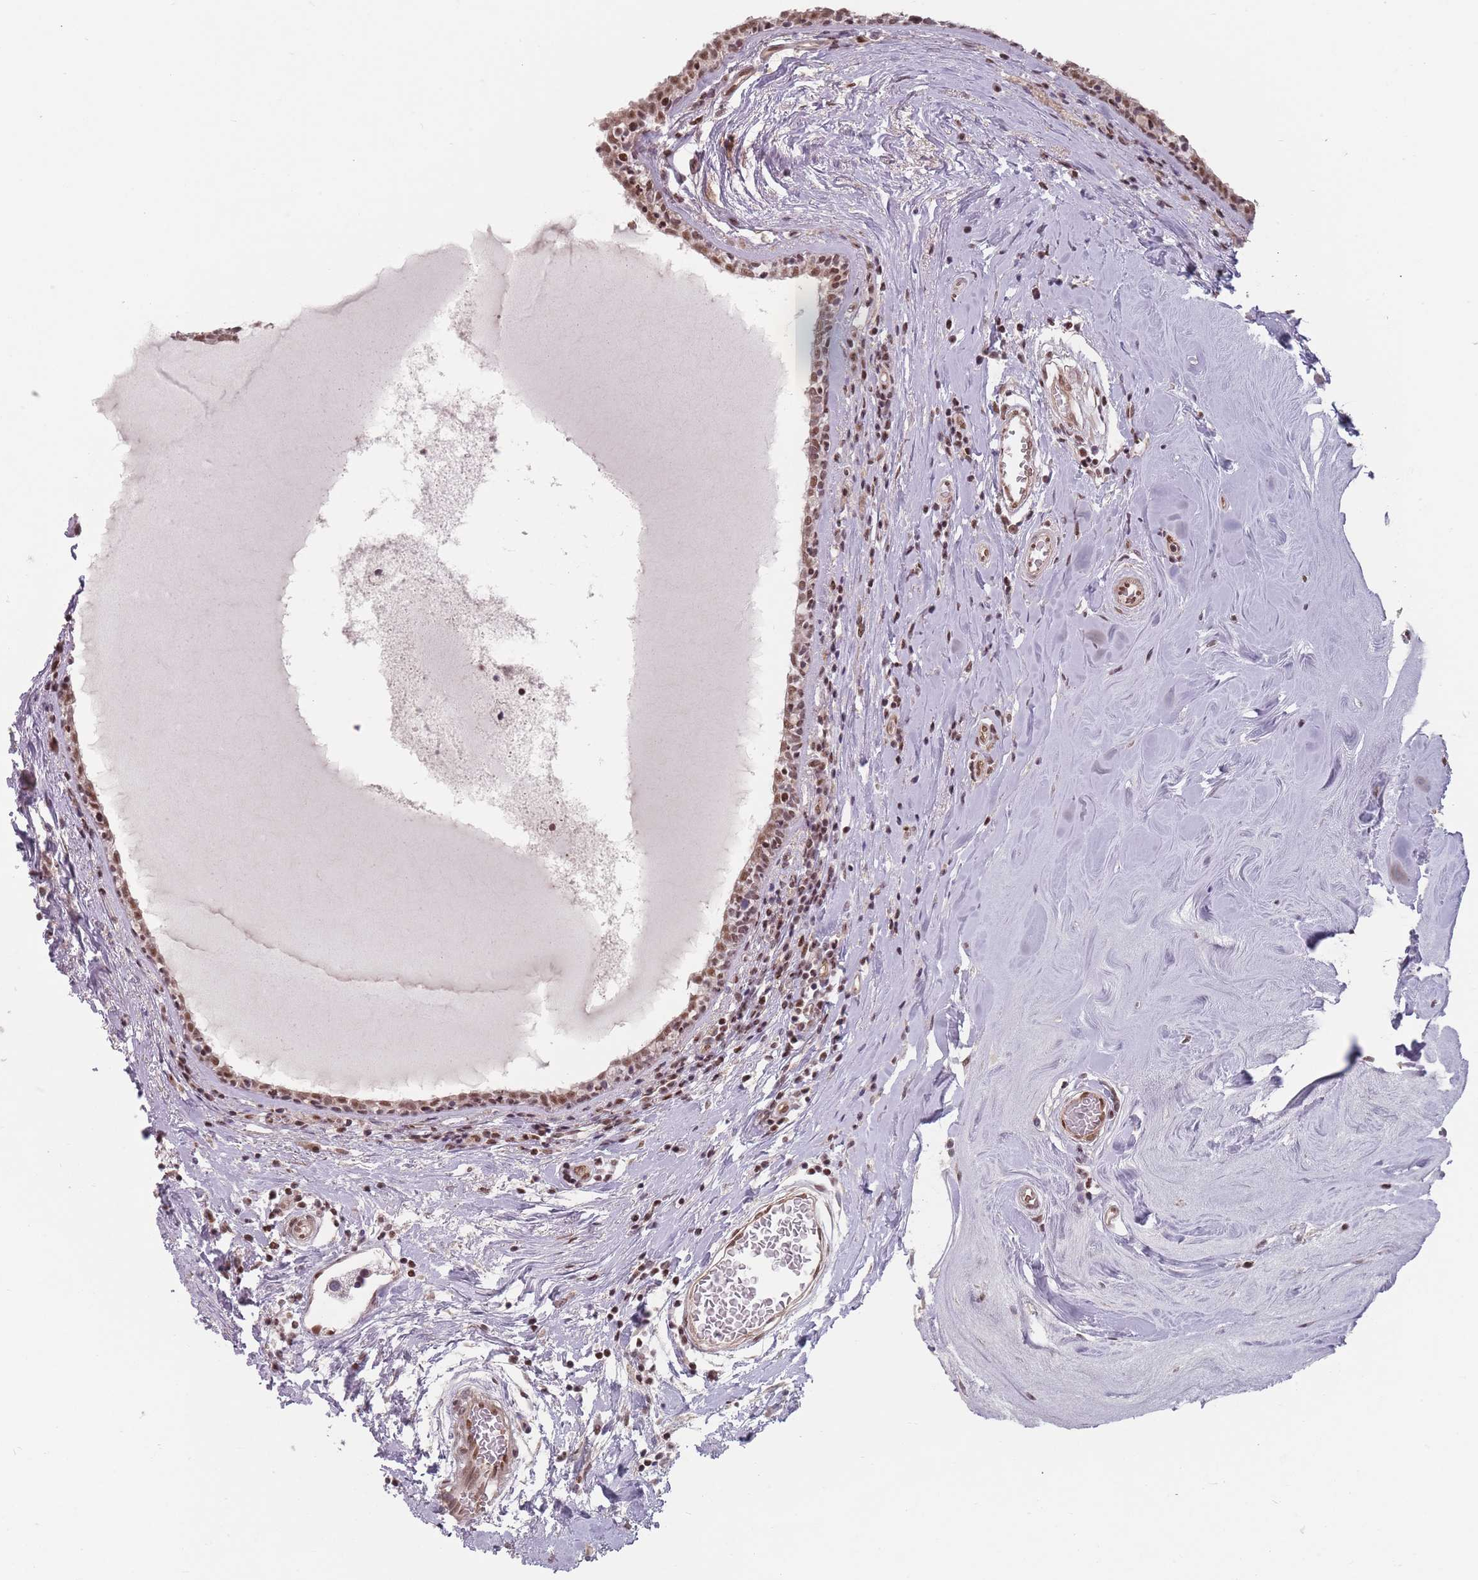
{"staining": {"intensity": "moderate", "quantity": ">75%", "location": "nuclear"}, "tissue": "breast cancer", "cell_type": "Tumor cells", "image_type": "cancer", "snomed": [{"axis": "morphology", "description": "Duct carcinoma"}, {"axis": "topography", "description": "Breast"}], "caption": "Immunohistochemical staining of human breast cancer reveals medium levels of moderate nuclear positivity in about >75% of tumor cells. (IHC, brightfield microscopy, high magnification).", "gene": "SH3BGRL2", "patient": {"sex": "female", "age": 61}}